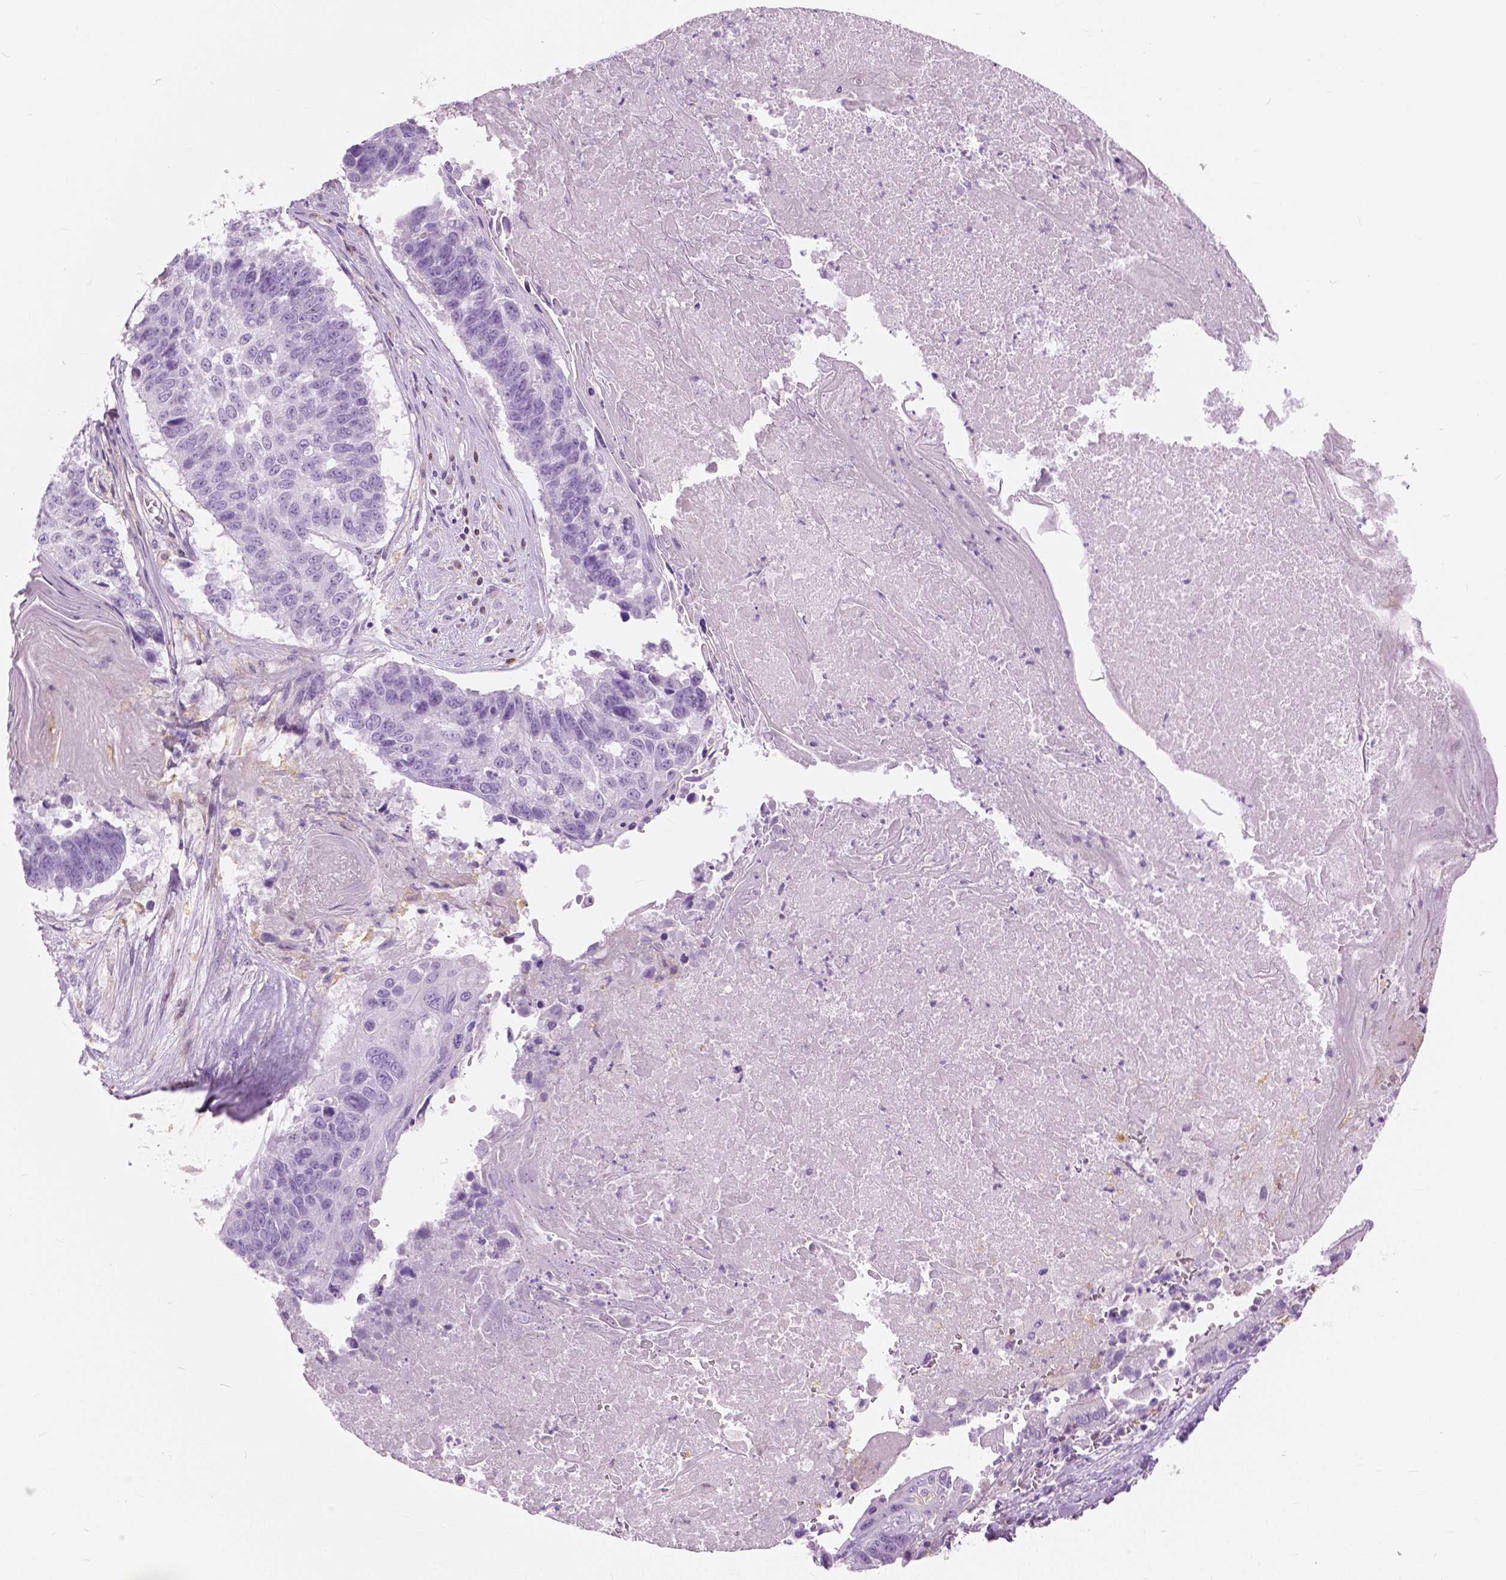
{"staining": {"intensity": "negative", "quantity": "none", "location": "none"}, "tissue": "lung cancer", "cell_type": "Tumor cells", "image_type": "cancer", "snomed": [{"axis": "morphology", "description": "Squamous cell carcinoma, NOS"}, {"axis": "topography", "description": "Lung"}], "caption": "Immunohistochemistry (IHC) of human lung cancer (squamous cell carcinoma) shows no expression in tumor cells.", "gene": "GALM", "patient": {"sex": "male", "age": 73}}